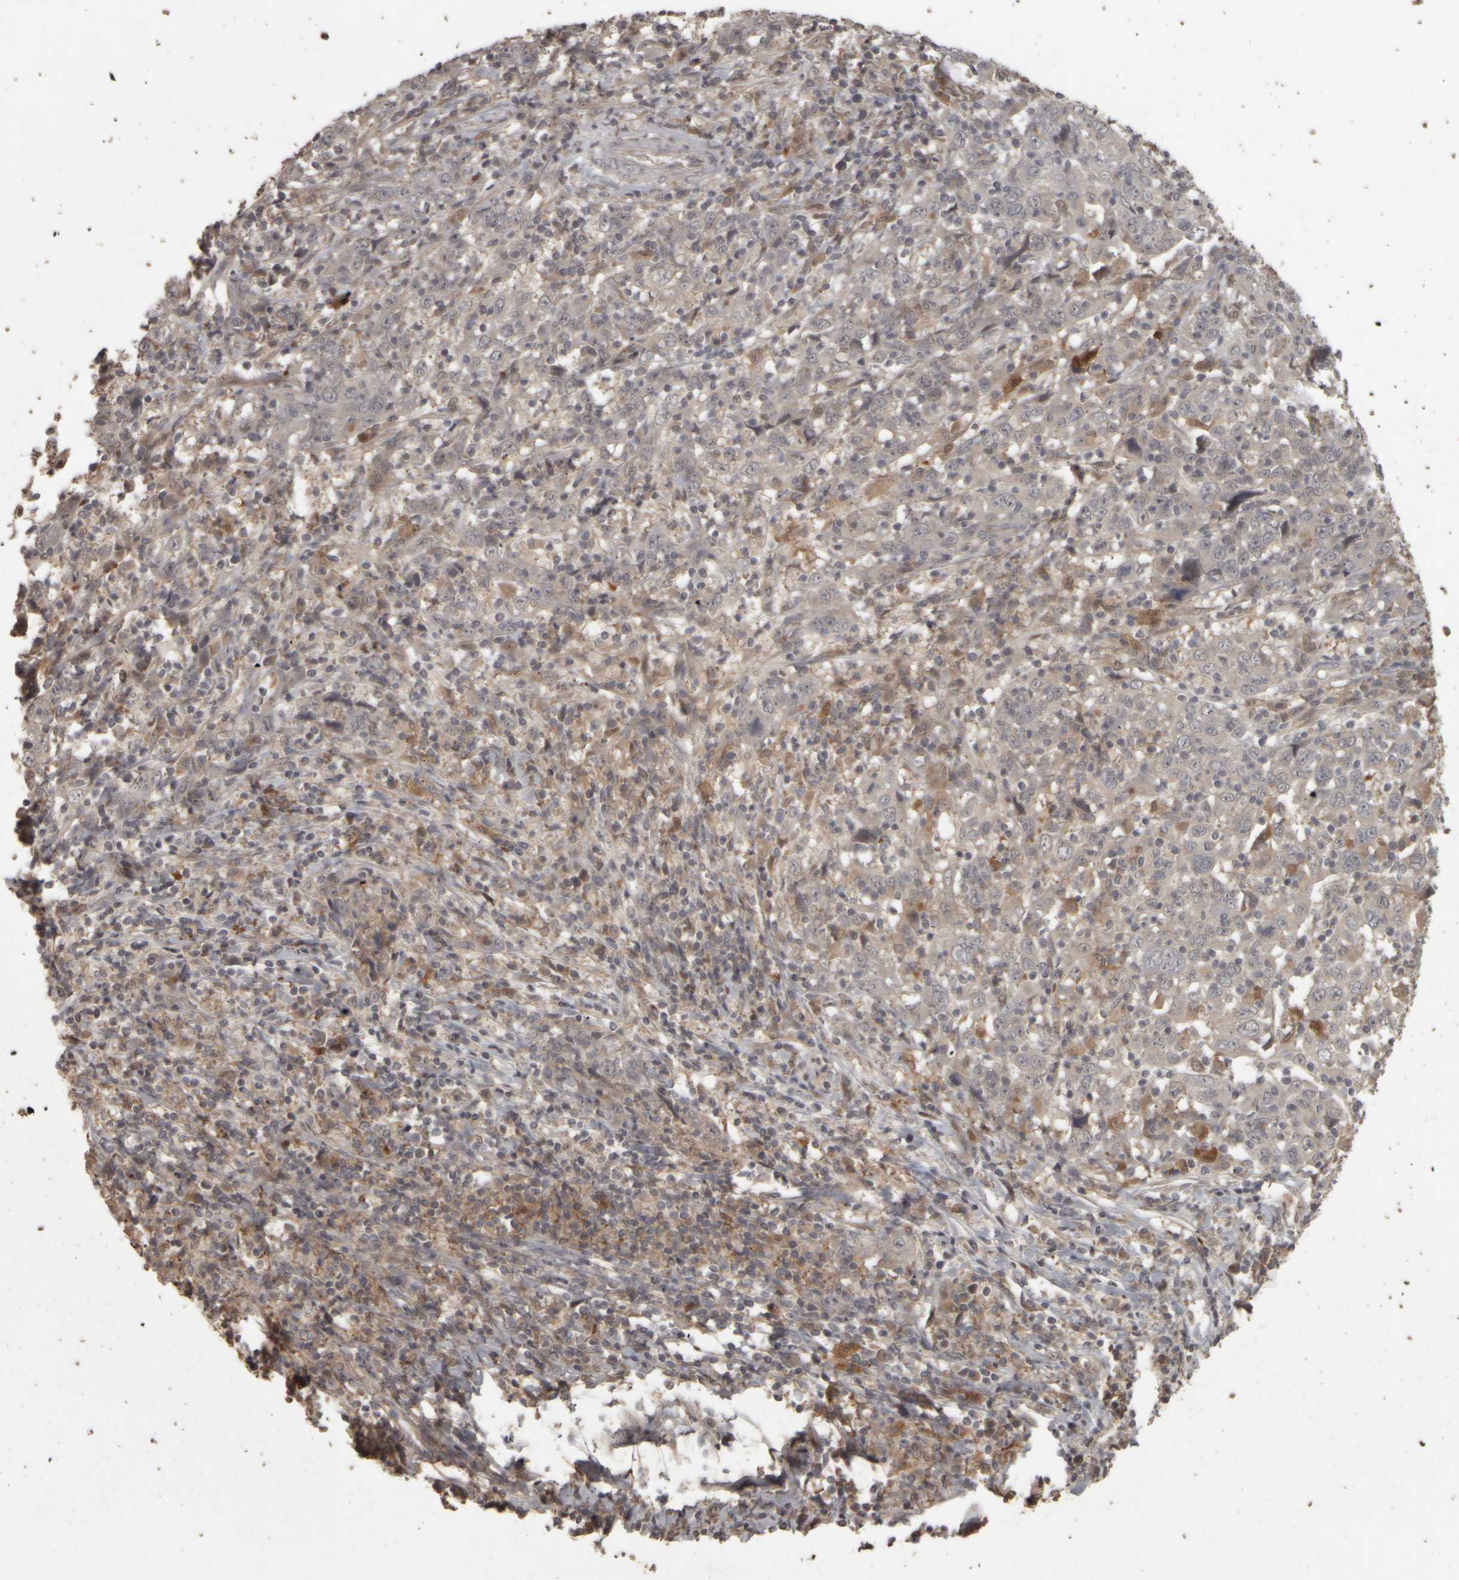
{"staining": {"intensity": "negative", "quantity": "none", "location": "none"}, "tissue": "cervical cancer", "cell_type": "Tumor cells", "image_type": "cancer", "snomed": [{"axis": "morphology", "description": "Squamous cell carcinoma, NOS"}, {"axis": "topography", "description": "Cervix"}], "caption": "Immunohistochemistry (IHC) of human cervical cancer reveals no staining in tumor cells.", "gene": "ACO1", "patient": {"sex": "female", "age": 46}}